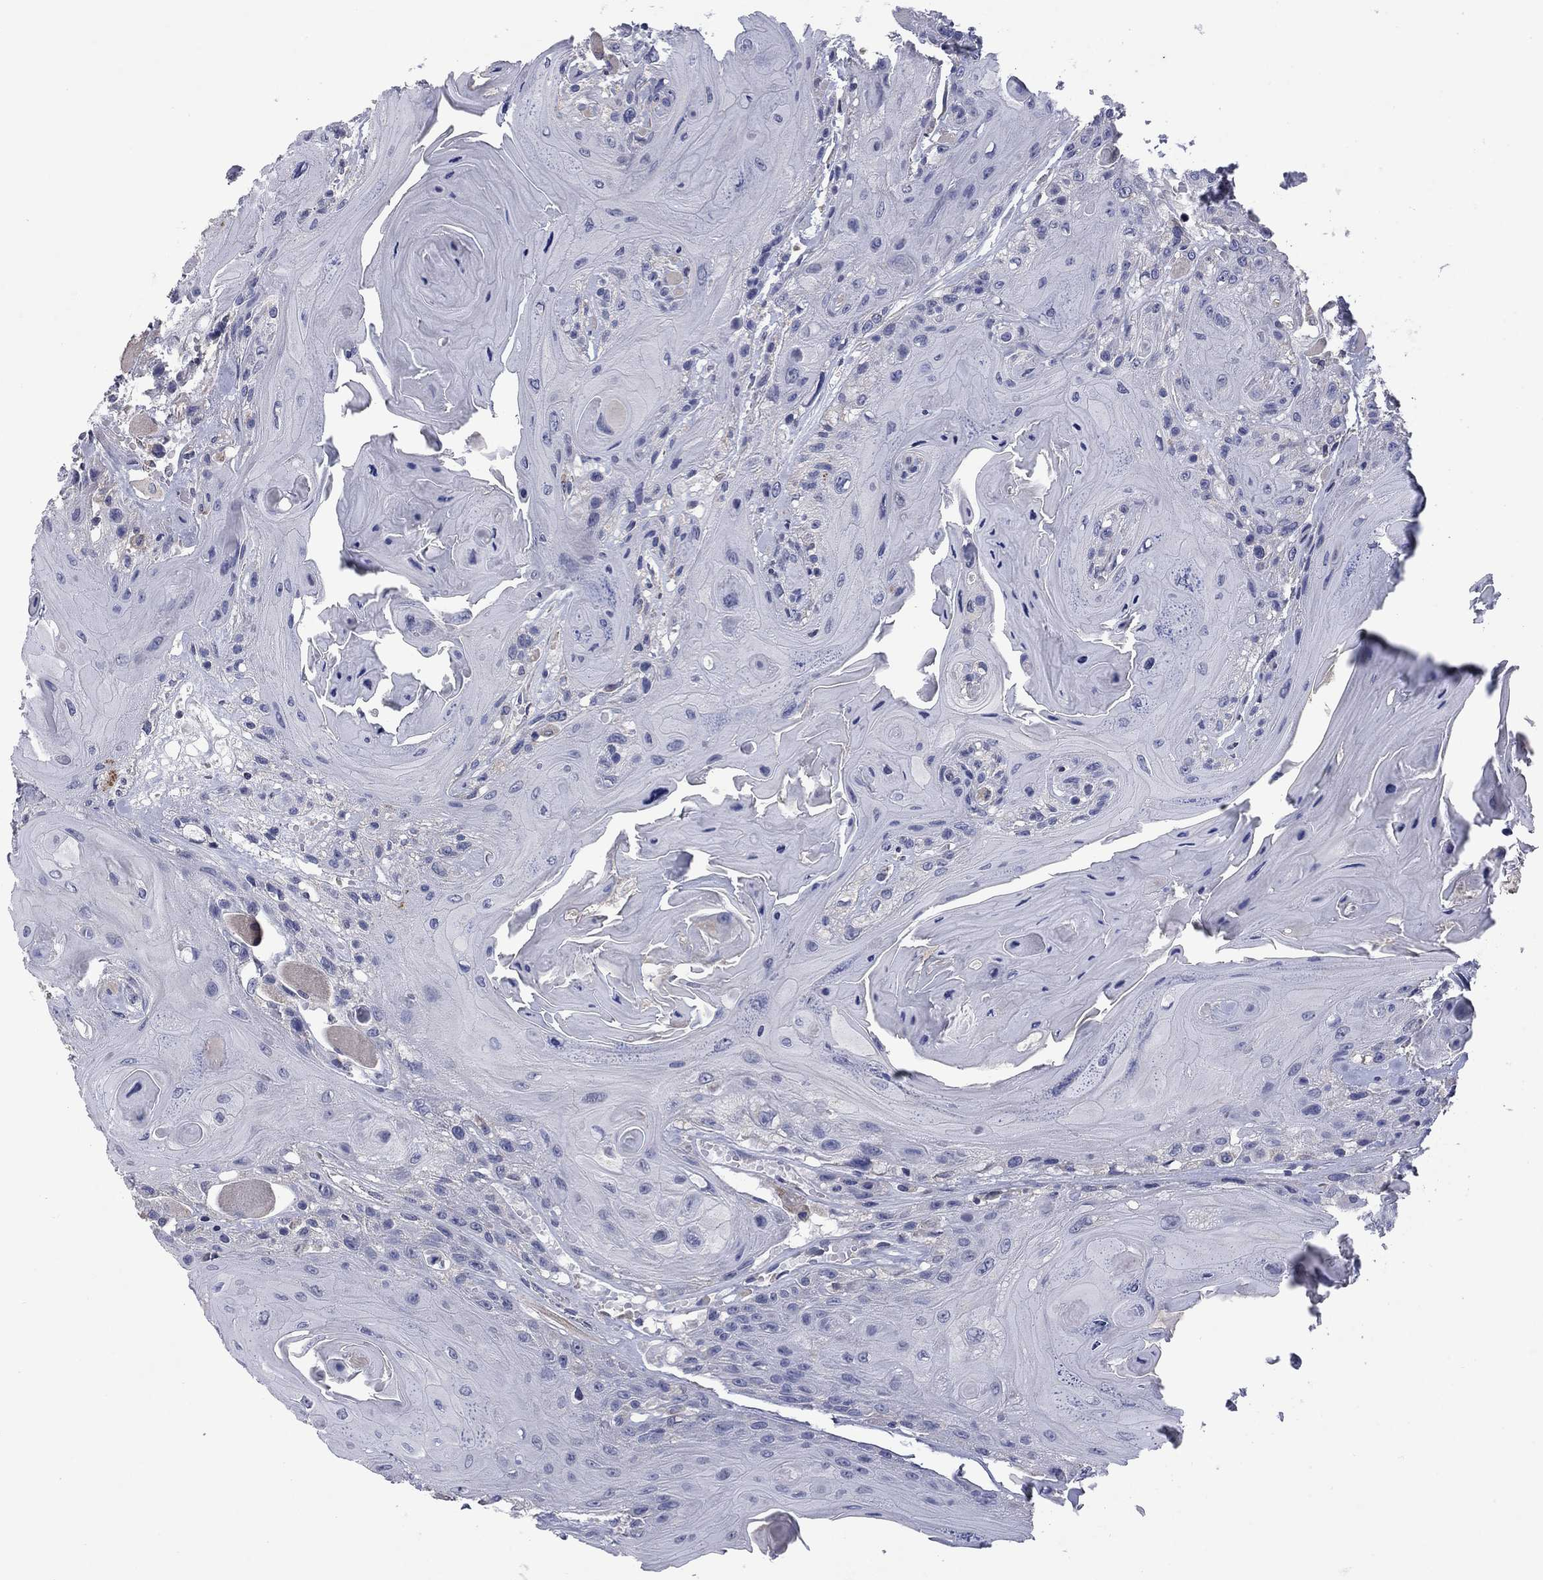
{"staining": {"intensity": "negative", "quantity": "none", "location": "none"}, "tissue": "head and neck cancer", "cell_type": "Tumor cells", "image_type": "cancer", "snomed": [{"axis": "morphology", "description": "Squamous cell carcinoma, NOS"}, {"axis": "topography", "description": "Head-Neck"}], "caption": "Squamous cell carcinoma (head and neck) stained for a protein using immunohistochemistry (IHC) demonstrates no expression tumor cells.", "gene": "FRK", "patient": {"sex": "female", "age": 59}}